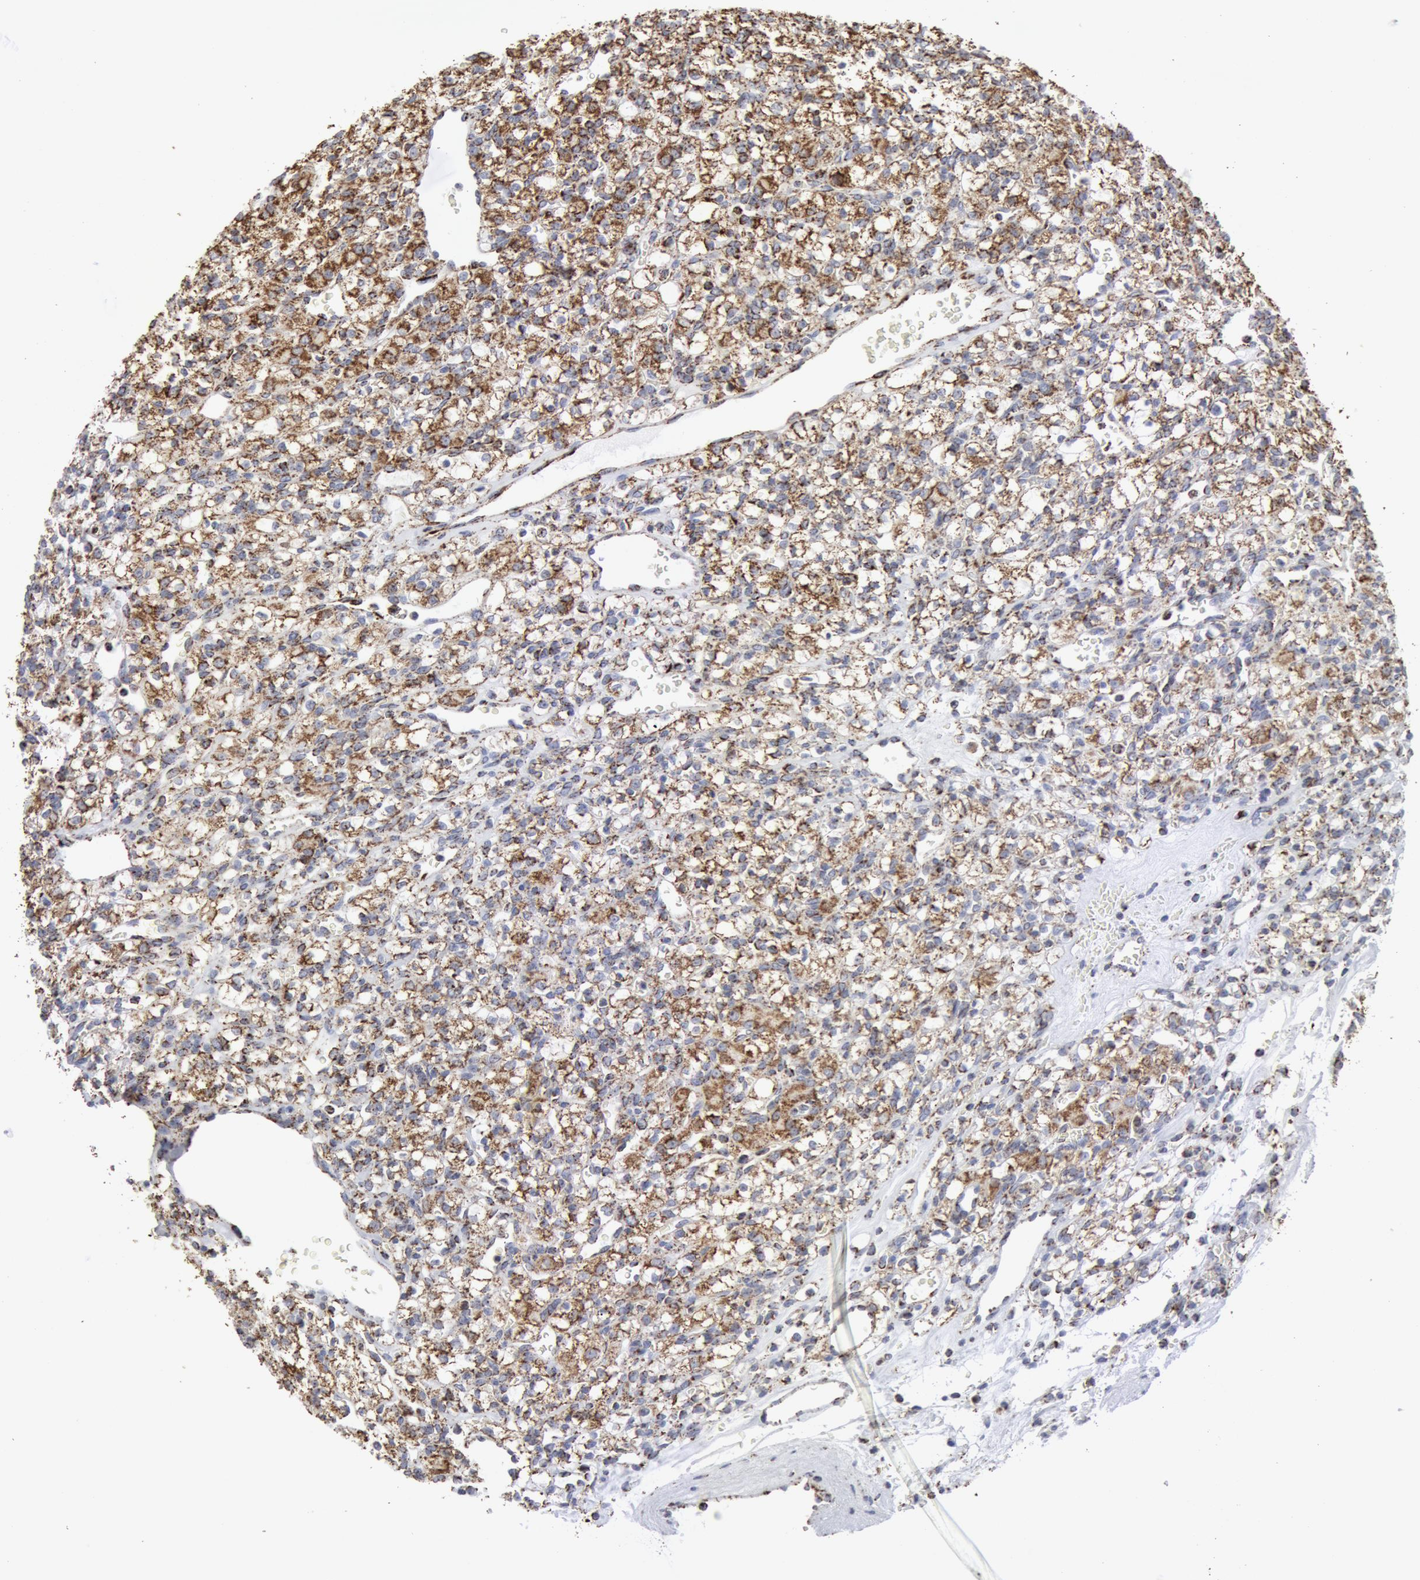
{"staining": {"intensity": "strong", "quantity": ">75%", "location": "cytoplasmic/membranous"}, "tissue": "renal cancer", "cell_type": "Tumor cells", "image_type": "cancer", "snomed": [{"axis": "morphology", "description": "Adenocarcinoma, NOS"}, {"axis": "topography", "description": "Kidney"}], "caption": "Immunohistochemical staining of human renal adenocarcinoma demonstrates high levels of strong cytoplasmic/membranous positivity in about >75% of tumor cells.", "gene": "ATP5F1B", "patient": {"sex": "female", "age": 62}}